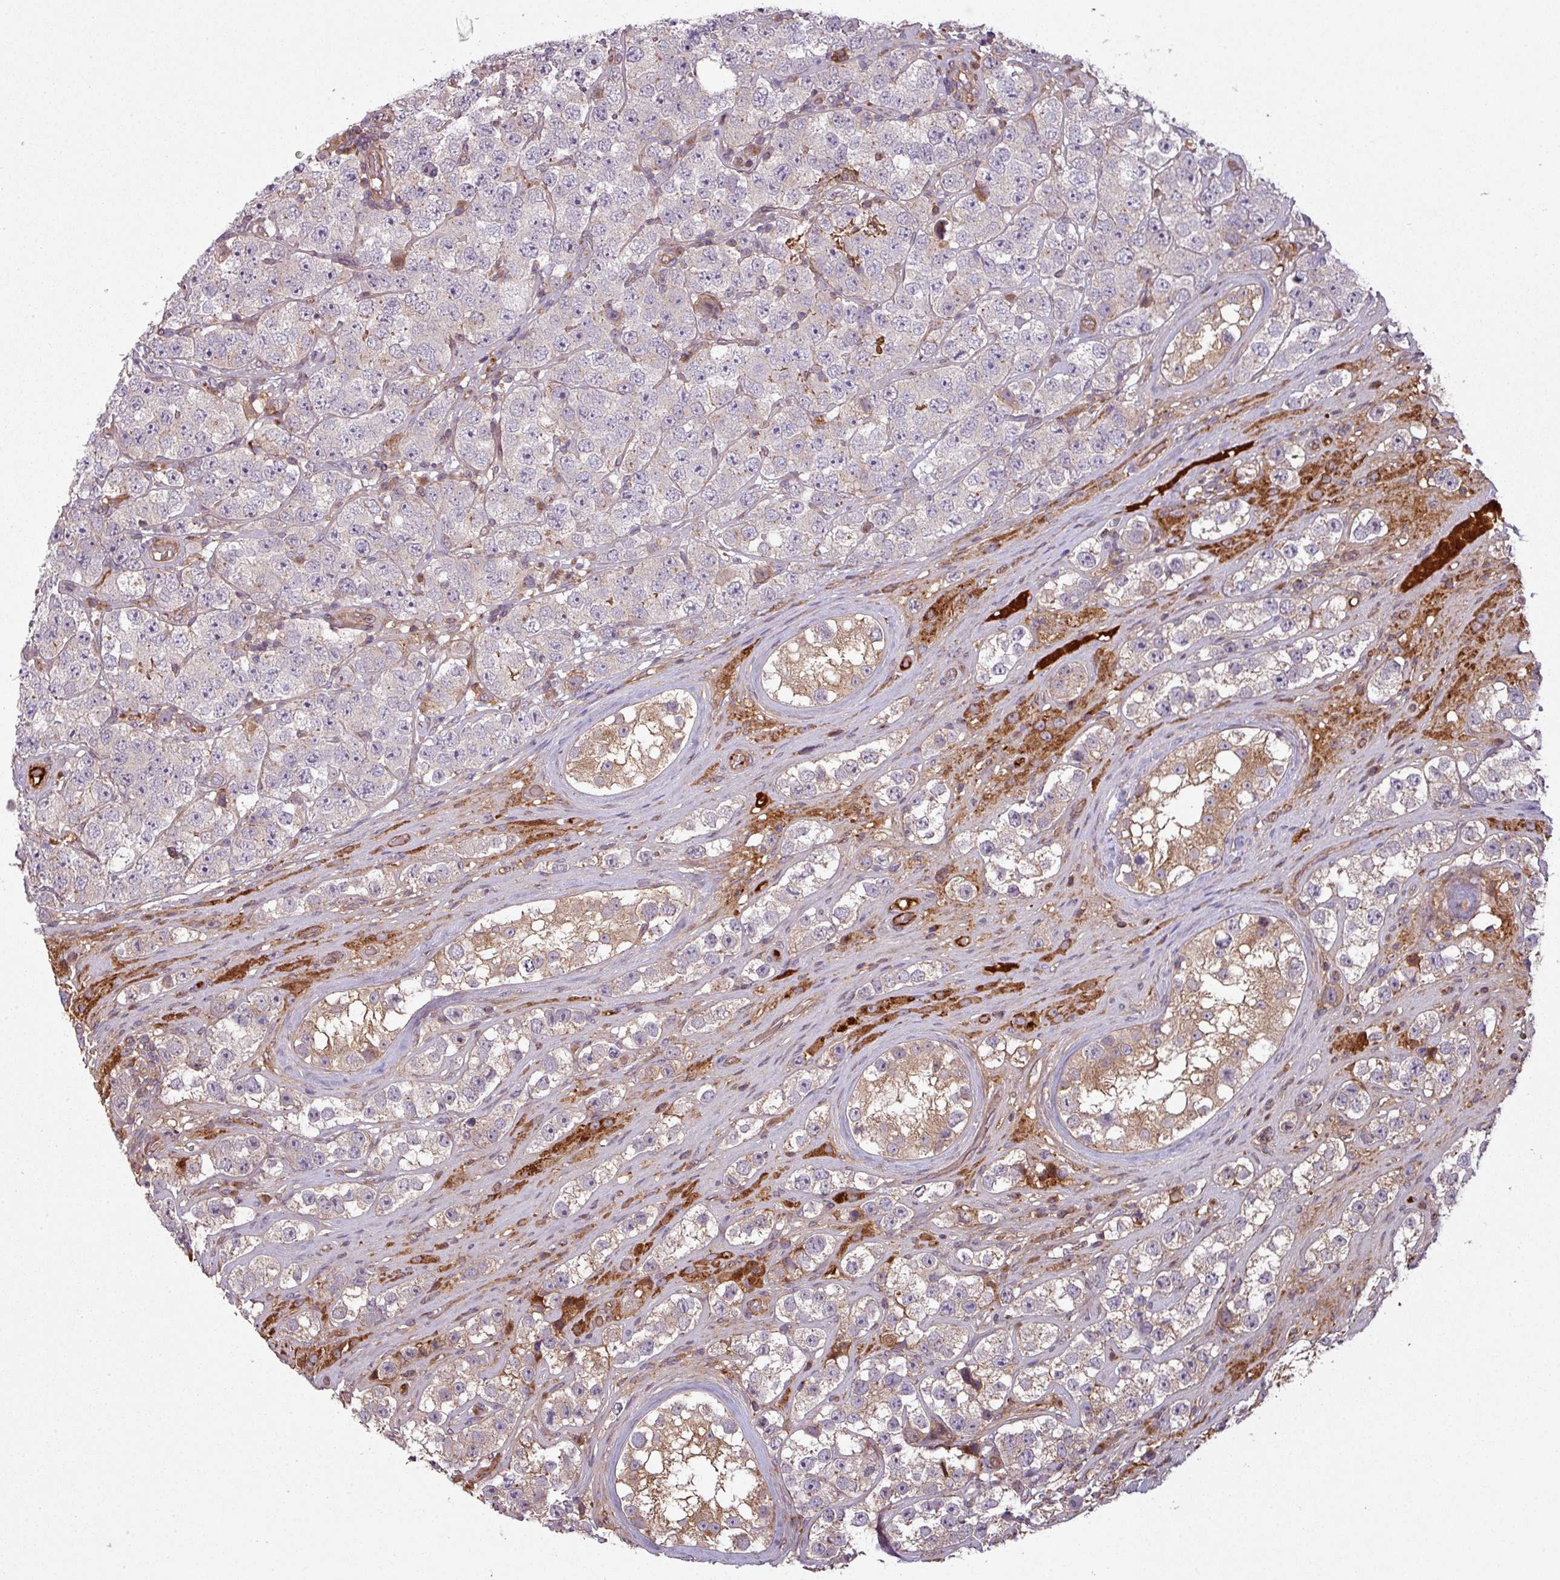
{"staining": {"intensity": "negative", "quantity": "none", "location": "none"}, "tissue": "testis cancer", "cell_type": "Tumor cells", "image_type": "cancer", "snomed": [{"axis": "morphology", "description": "Seminoma, NOS"}, {"axis": "topography", "description": "Testis"}], "caption": "Human seminoma (testis) stained for a protein using immunohistochemistry (IHC) reveals no staining in tumor cells.", "gene": "SNRNP25", "patient": {"sex": "male", "age": 28}}